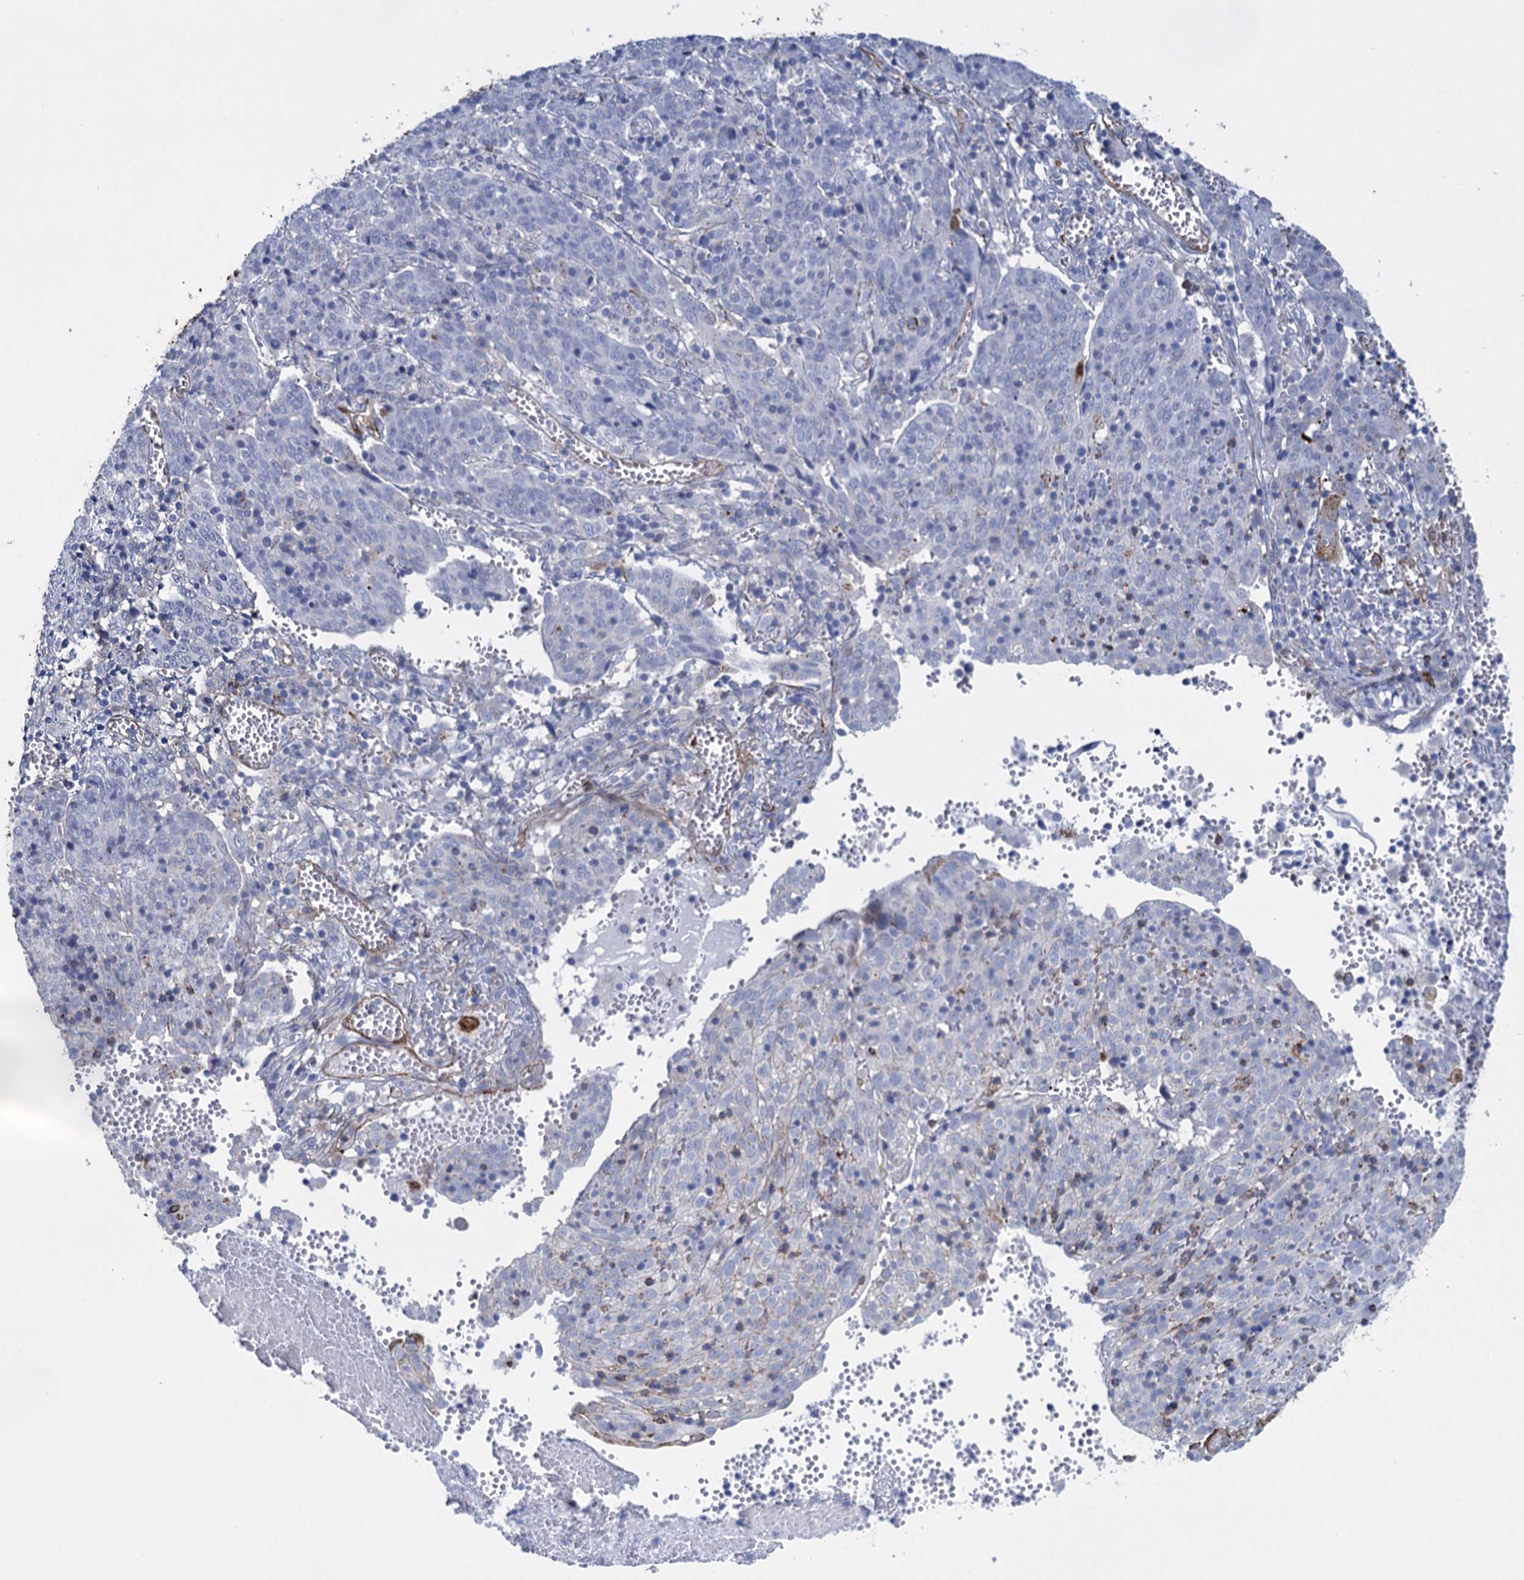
{"staining": {"intensity": "negative", "quantity": "none", "location": "none"}, "tissue": "cervical cancer", "cell_type": "Tumor cells", "image_type": "cancer", "snomed": [{"axis": "morphology", "description": "Squamous cell carcinoma, NOS"}, {"axis": "topography", "description": "Cervix"}], "caption": "Human cervical cancer (squamous cell carcinoma) stained for a protein using immunohistochemistry demonstrates no positivity in tumor cells.", "gene": "SNCG", "patient": {"sex": "female", "age": 67}}